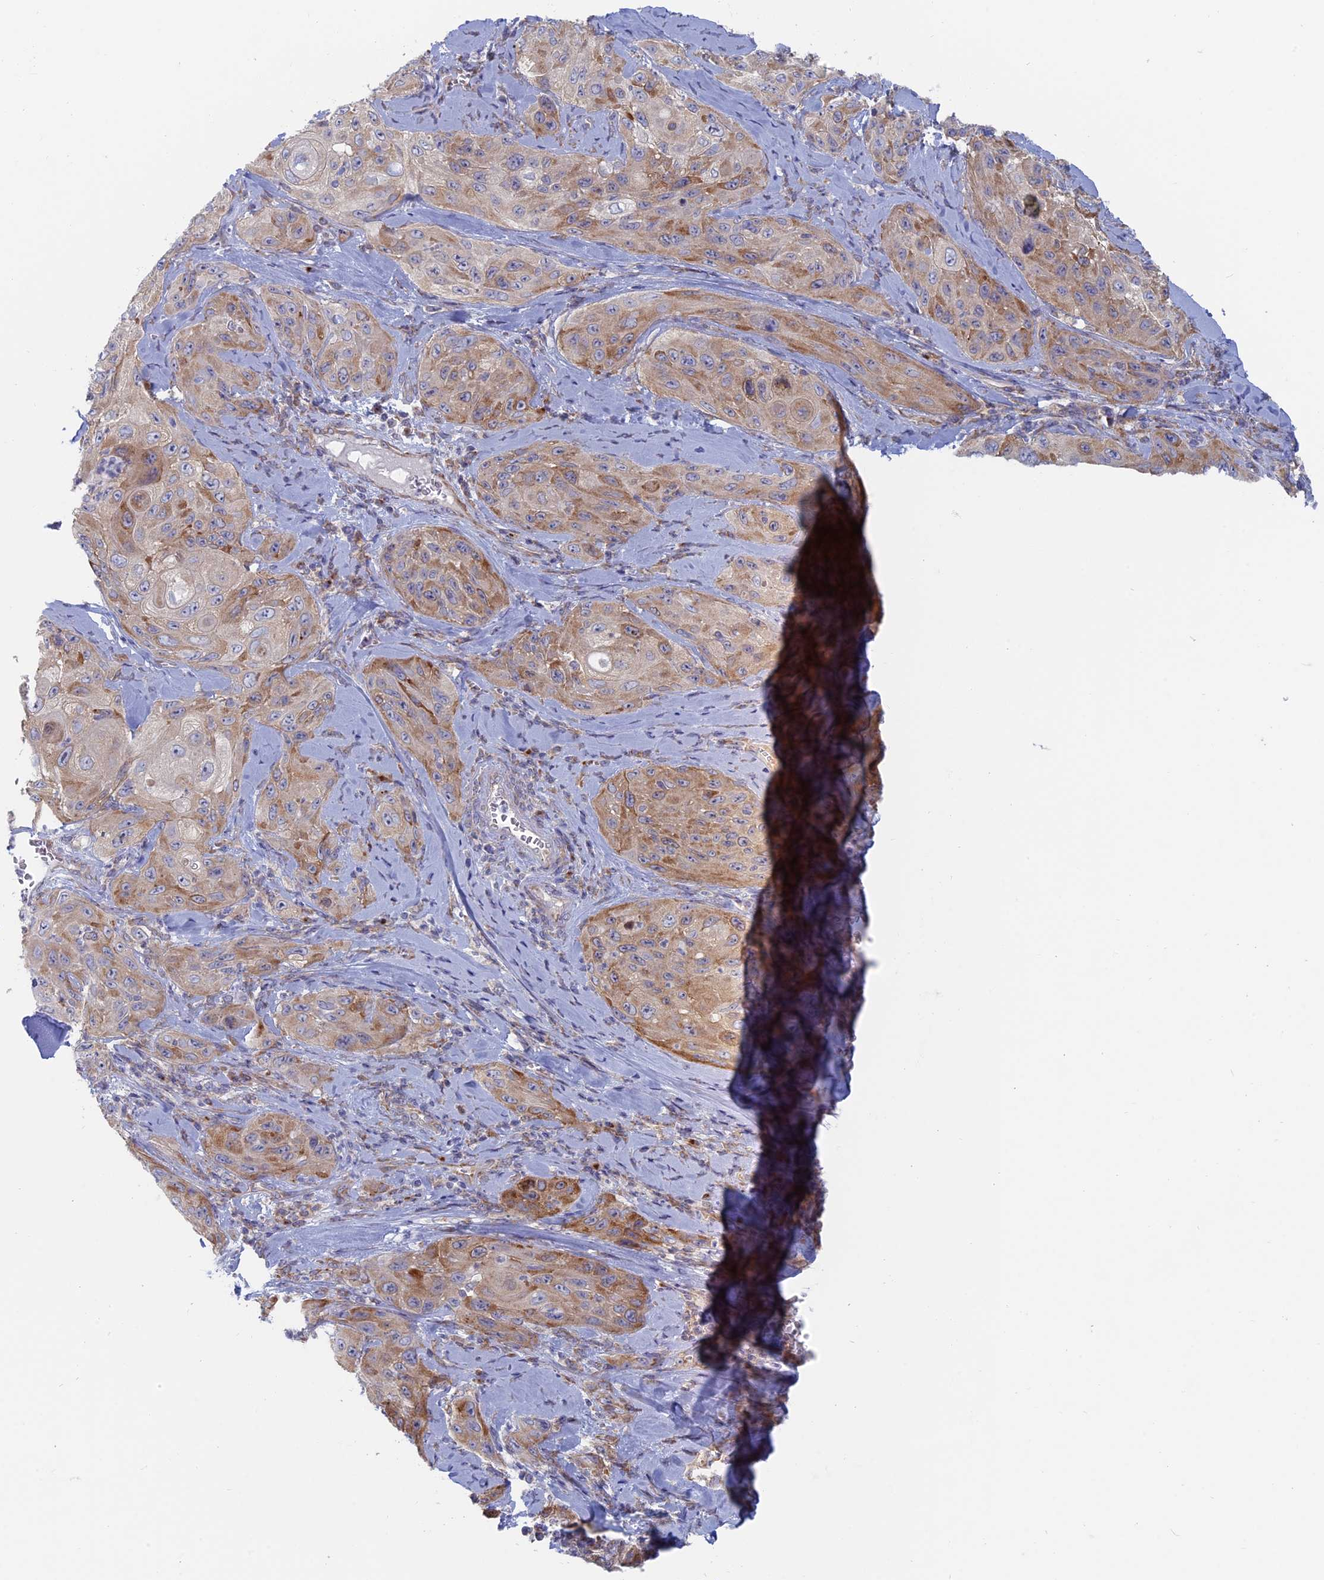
{"staining": {"intensity": "moderate", "quantity": "25%-75%", "location": "cytoplasmic/membranous"}, "tissue": "cervical cancer", "cell_type": "Tumor cells", "image_type": "cancer", "snomed": [{"axis": "morphology", "description": "Squamous cell carcinoma, NOS"}, {"axis": "topography", "description": "Cervix"}], "caption": "IHC of cervical cancer reveals medium levels of moderate cytoplasmic/membranous staining in approximately 25%-75% of tumor cells.", "gene": "TBC1D30", "patient": {"sex": "female", "age": 42}}